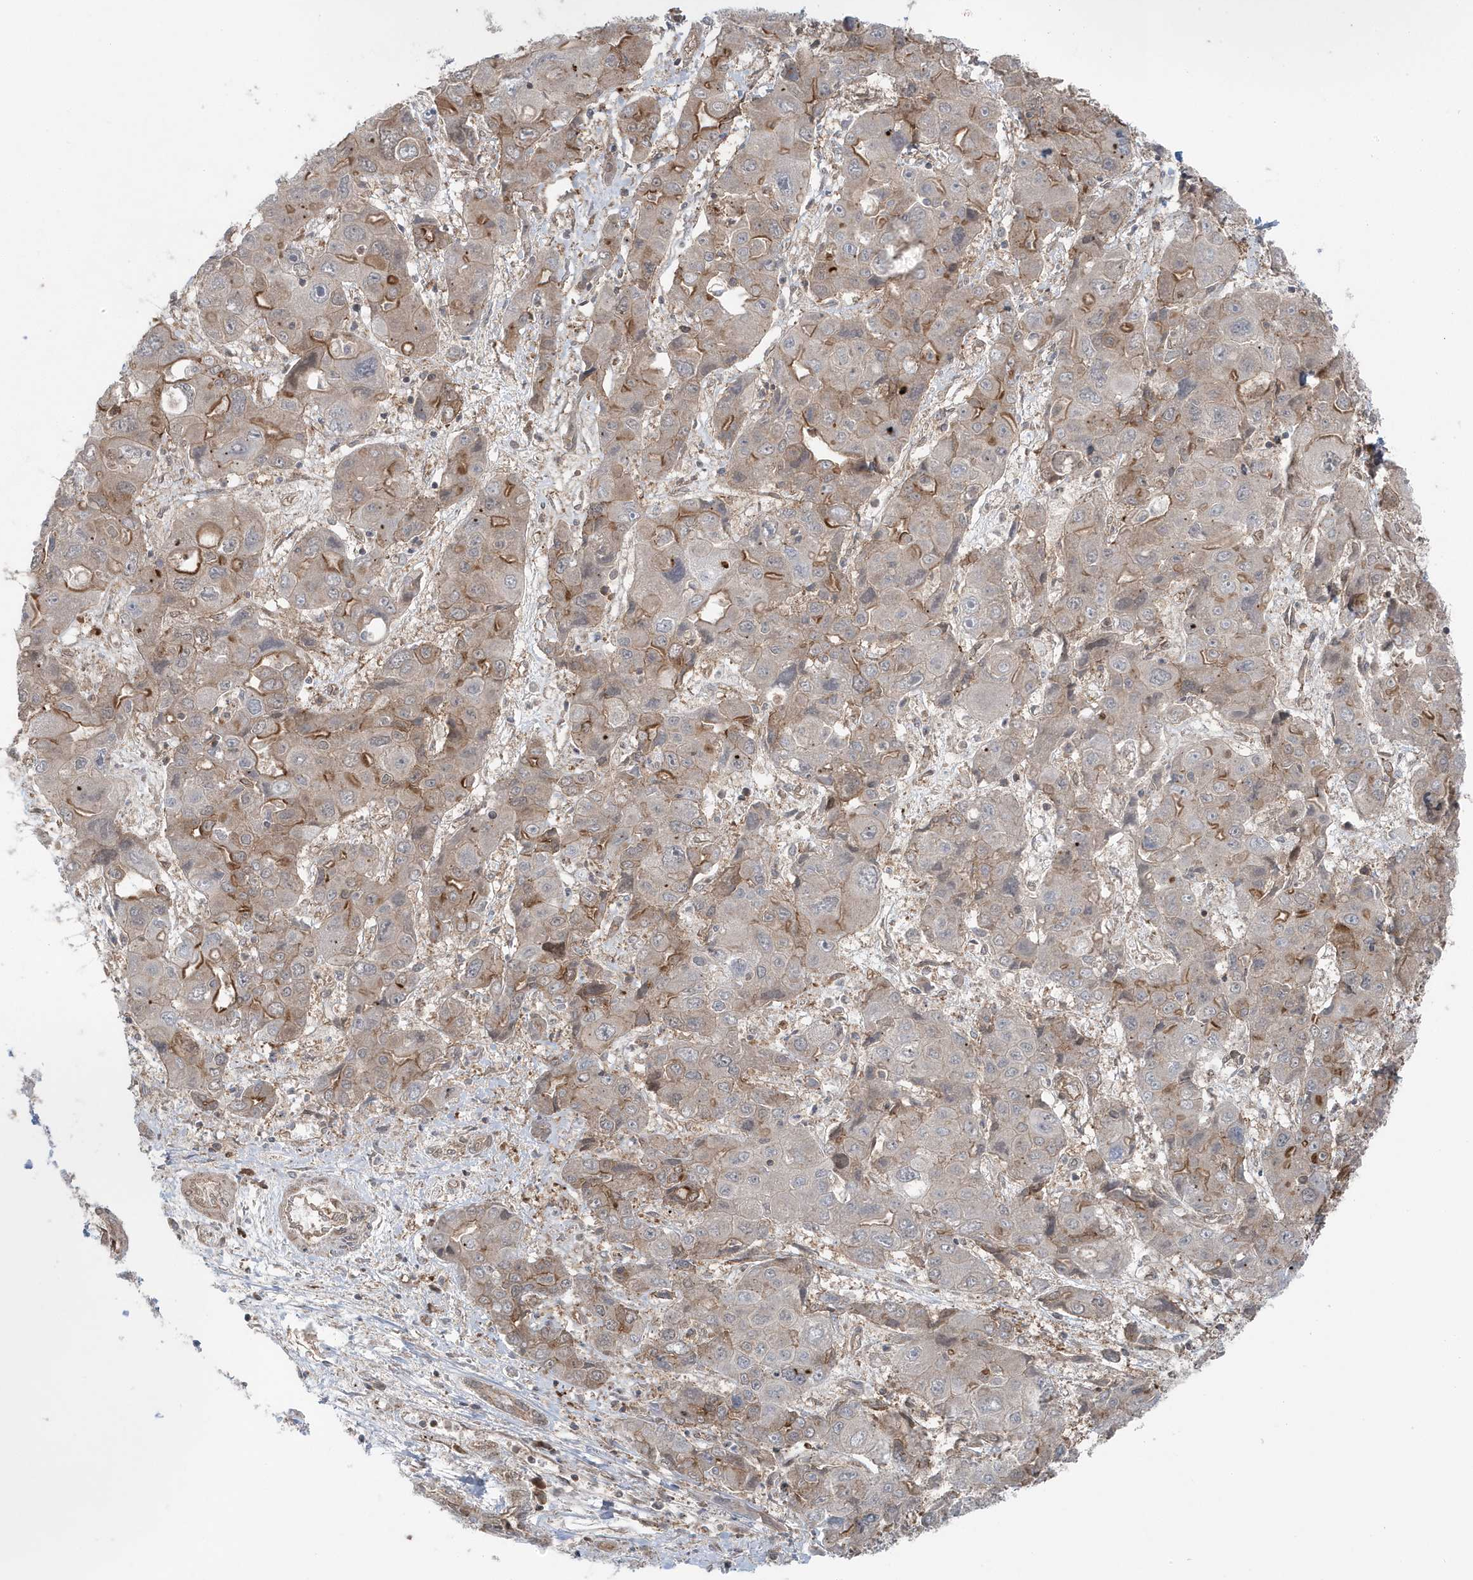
{"staining": {"intensity": "moderate", "quantity": "25%-75%", "location": "cytoplasmic/membranous"}, "tissue": "liver cancer", "cell_type": "Tumor cells", "image_type": "cancer", "snomed": [{"axis": "morphology", "description": "Cholangiocarcinoma"}, {"axis": "topography", "description": "Liver"}], "caption": "A high-resolution image shows IHC staining of cholangiocarcinoma (liver), which reveals moderate cytoplasmic/membranous expression in approximately 25%-75% of tumor cells. (DAB = brown stain, brightfield microscopy at high magnification).", "gene": "MAPK1IP1L", "patient": {"sex": "male", "age": 67}}